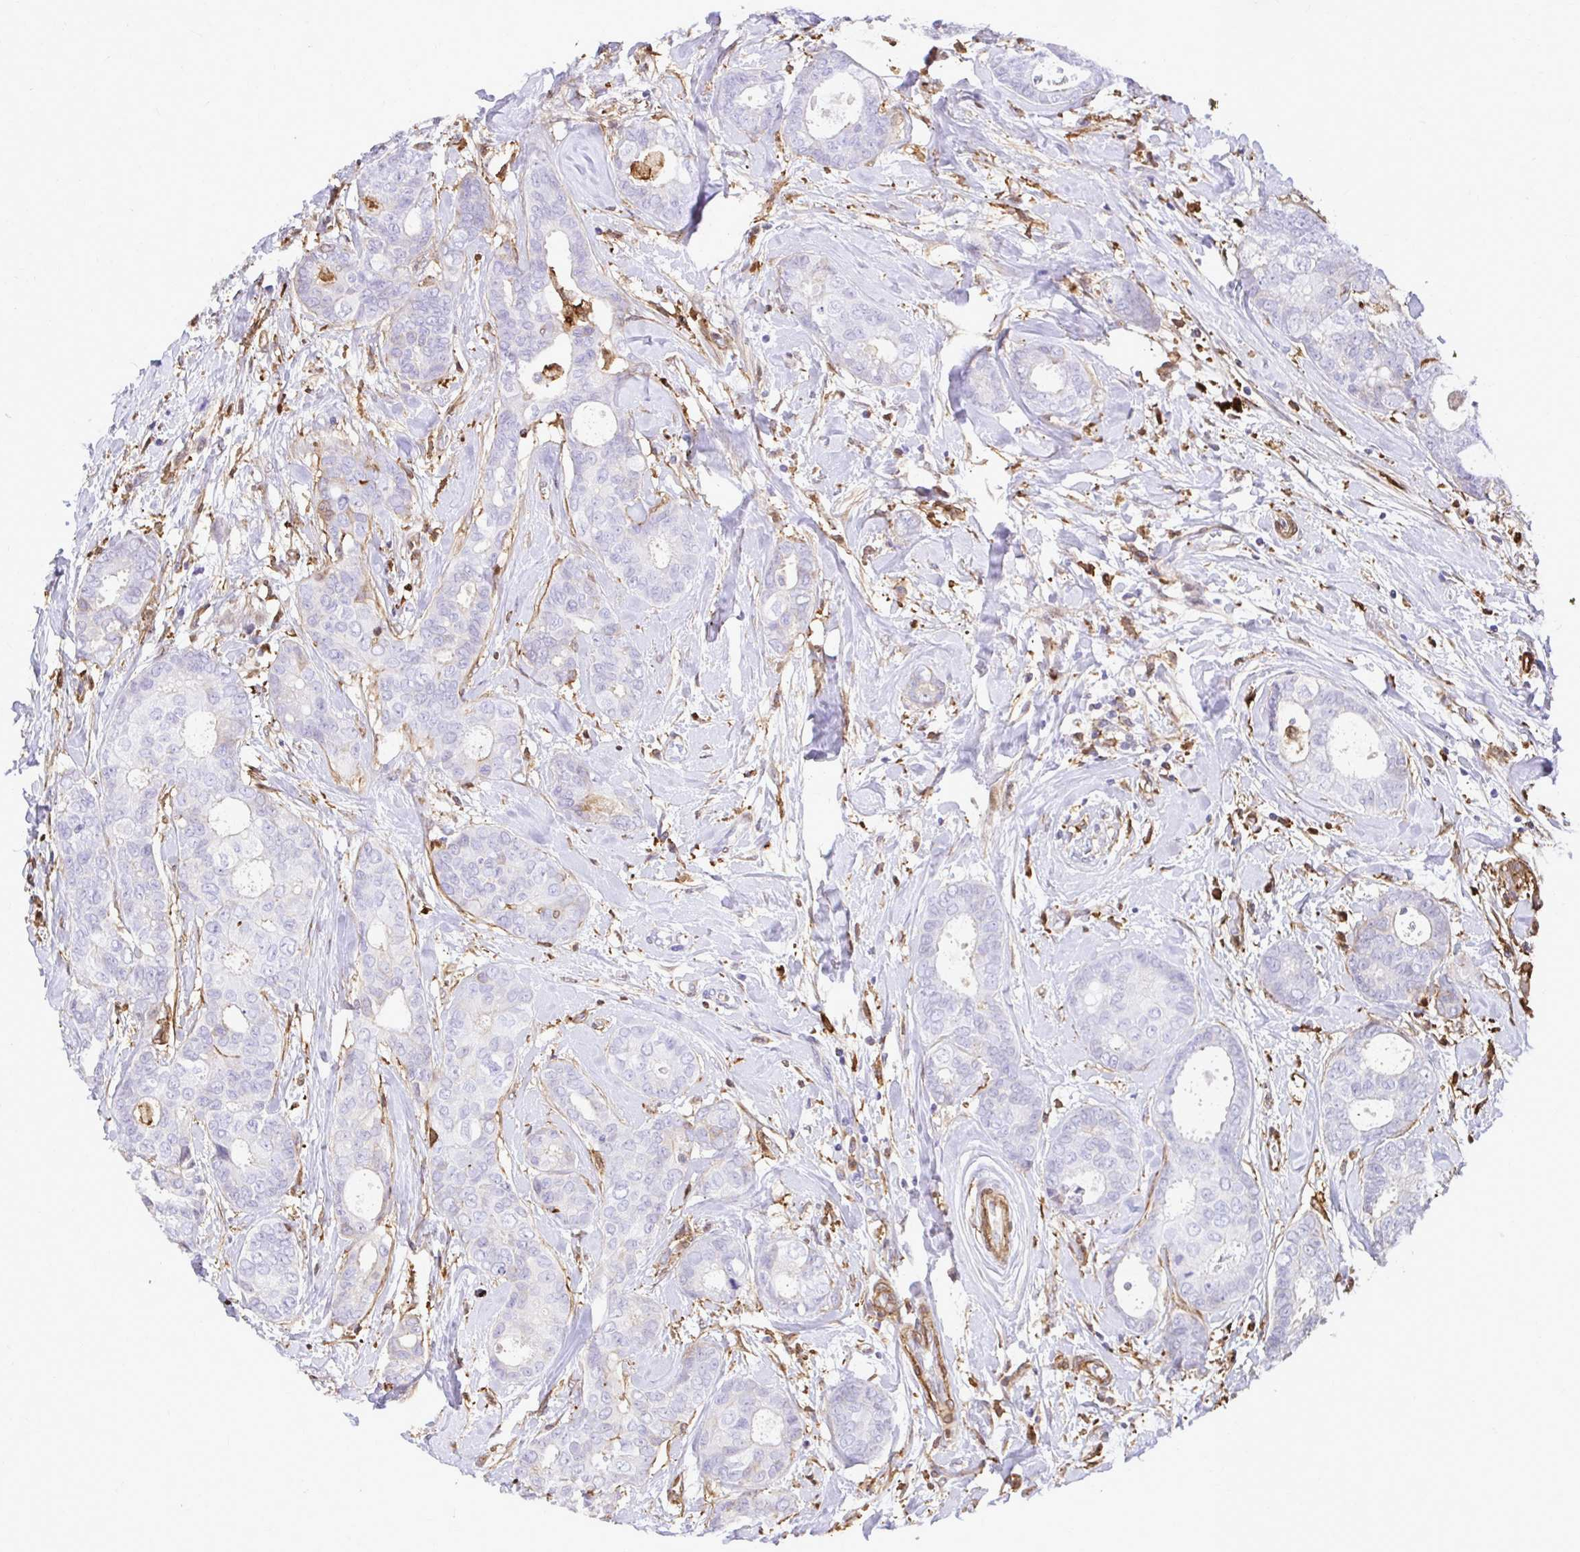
{"staining": {"intensity": "negative", "quantity": "none", "location": "none"}, "tissue": "breast cancer", "cell_type": "Tumor cells", "image_type": "cancer", "snomed": [{"axis": "morphology", "description": "Duct carcinoma"}, {"axis": "topography", "description": "Breast"}], "caption": "This is an immunohistochemistry histopathology image of infiltrating ductal carcinoma (breast). There is no expression in tumor cells.", "gene": "GSN", "patient": {"sex": "female", "age": 45}}